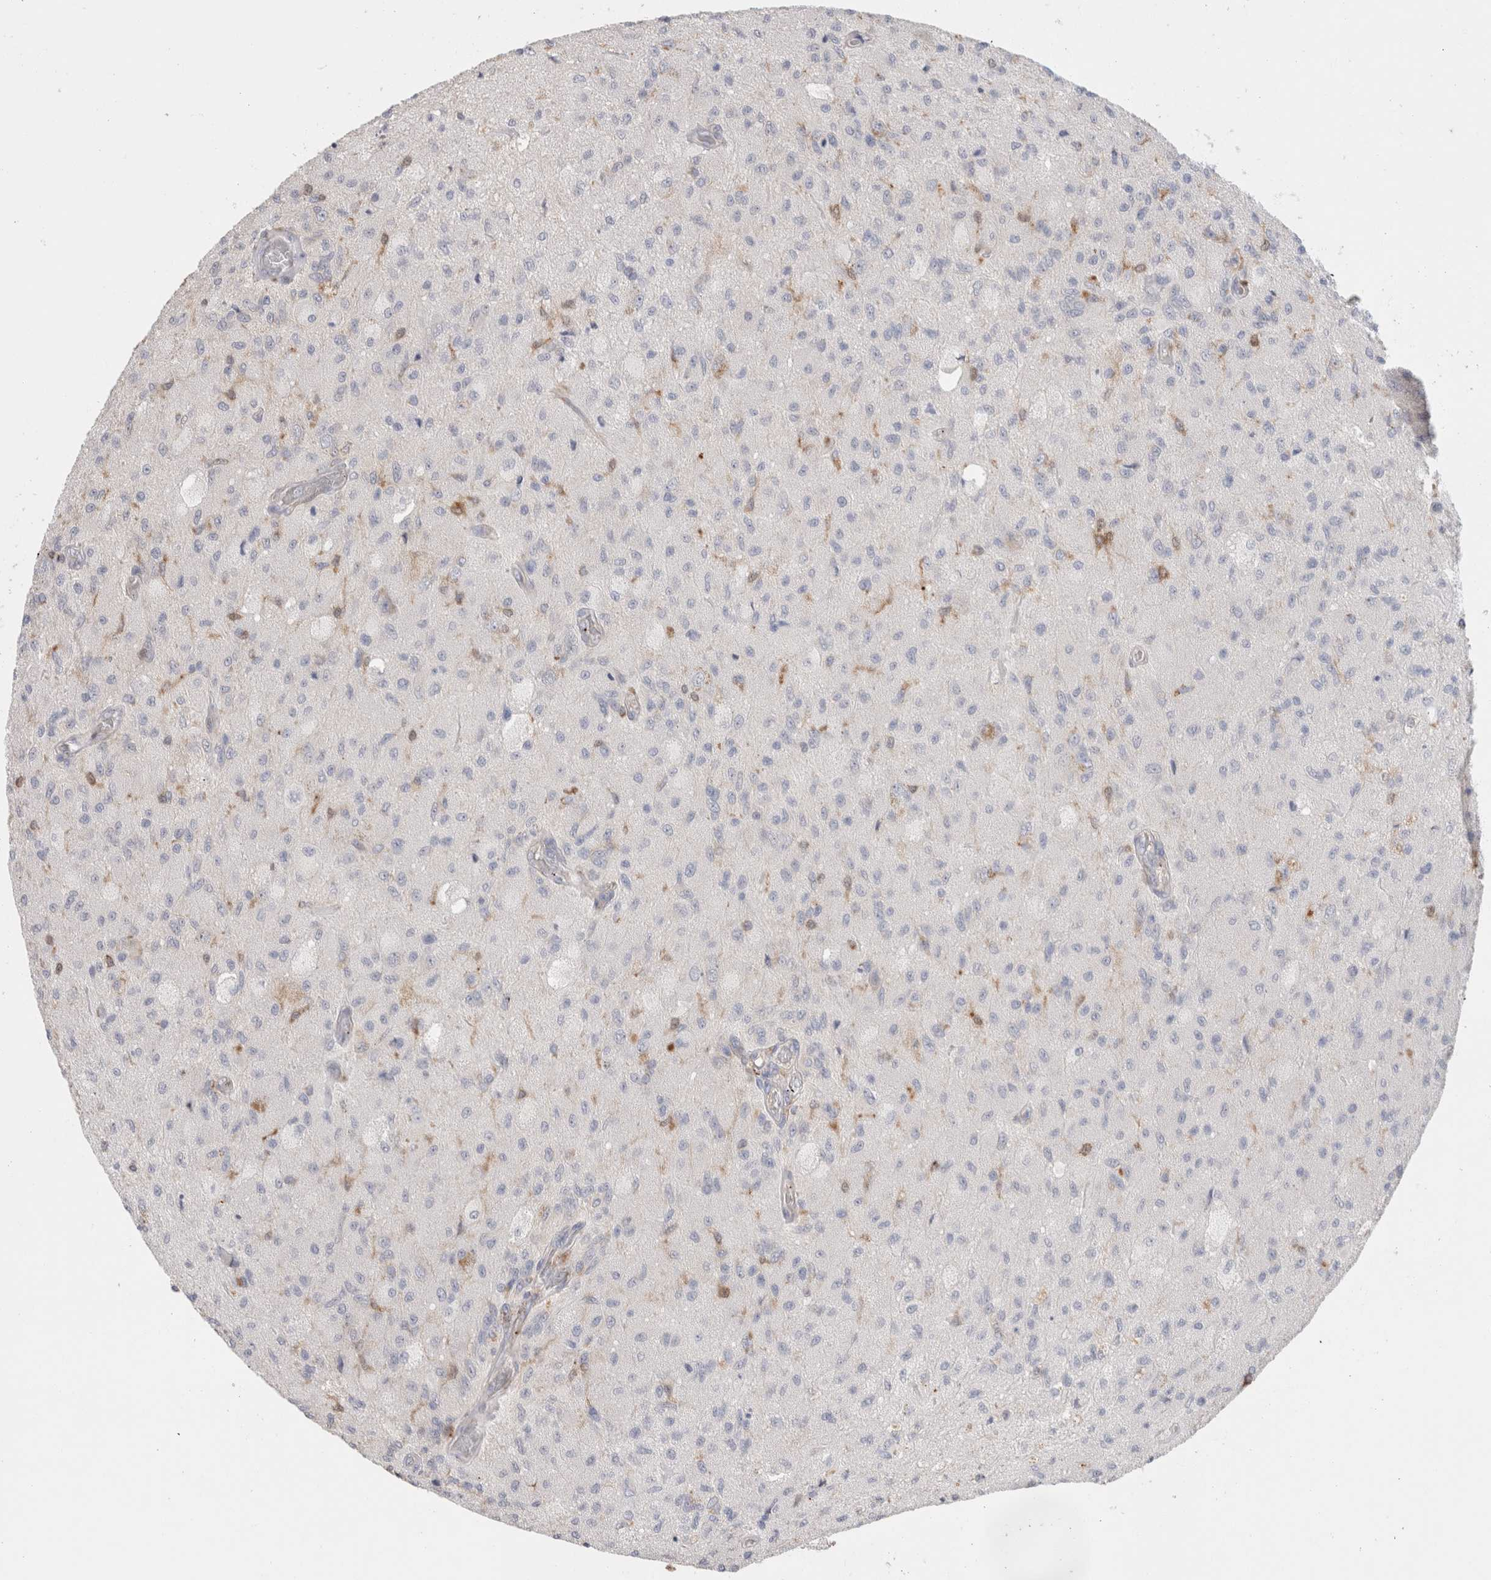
{"staining": {"intensity": "negative", "quantity": "none", "location": "none"}, "tissue": "glioma", "cell_type": "Tumor cells", "image_type": "cancer", "snomed": [{"axis": "morphology", "description": "Normal tissue, NOS"}, {"axis": "morphology", "description": "Glioma, malignant, High grade"}, {"axis": "topography", "description": "Cerebral cortex"}], "caption": "Human malignant glioma (high-grade) stained for a protein using immunohistochemistry (IHC) exhibits no positivity in tumor cells.", "gene": "HPGDS", "patient": {"sex": "male", "age": 77}}